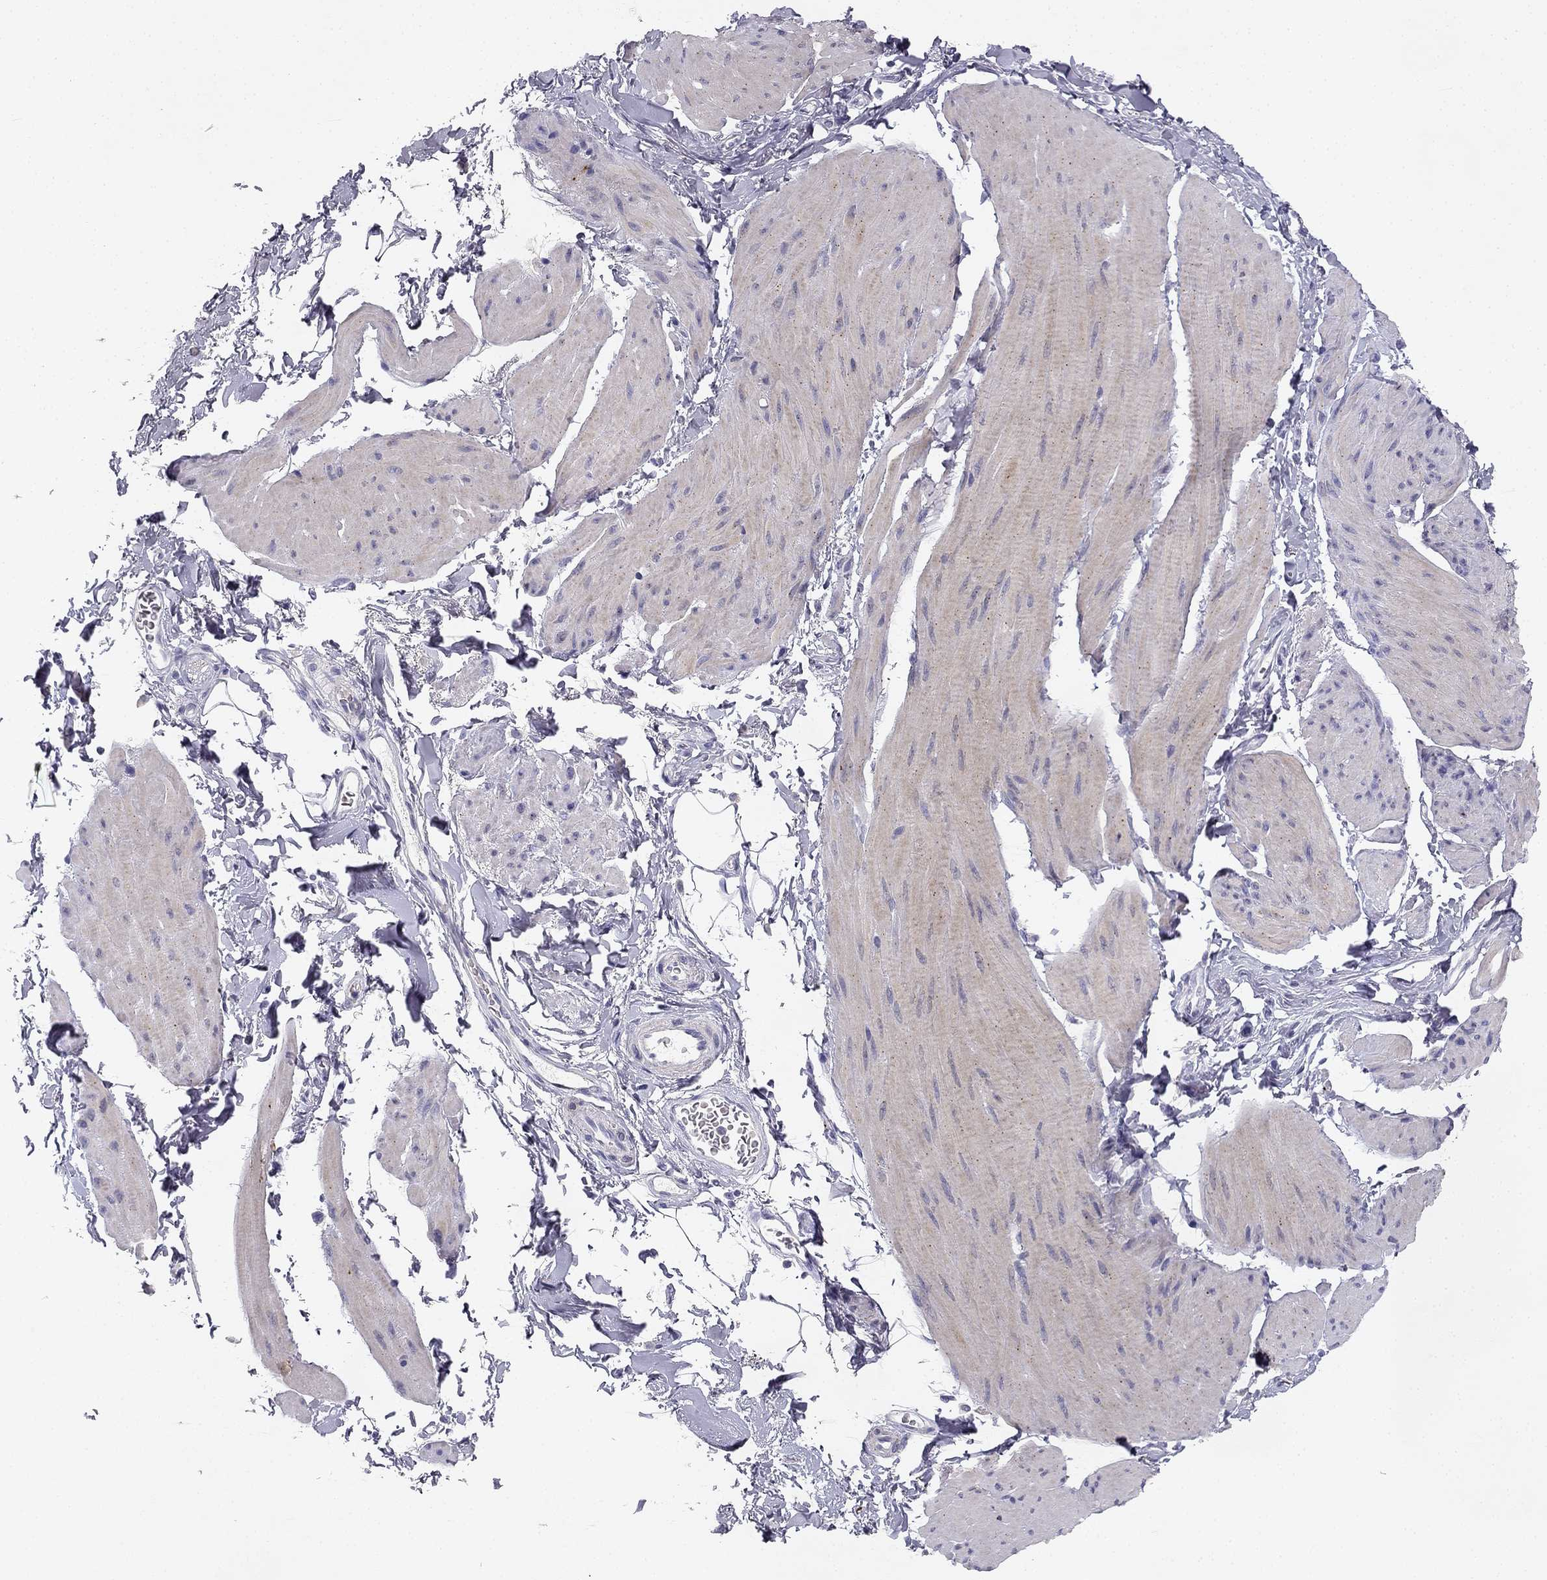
{"staining": {"intensity": "negative", "quantity": "none", "location": "none"}, "tissue": "smooth muscle", "cell_type": "Smooth muscle cells", "image_type": "normal", "snomed": [{"axis": "morphology", "description": "Normal tissue, NOS"}, {"axis": "topography", "description": "Adipose tissue"}, {"axis": "topography", "description": "Smooth muscle"}, {"axis": "topography", "description": "Peripheral nerve tissue"}], "caption": "Smooth muscle cells show no significant protein positivity in normal smooth muscle.", "gene": "SLC6A4", "patient": {"sex": "male", "age": 83}}